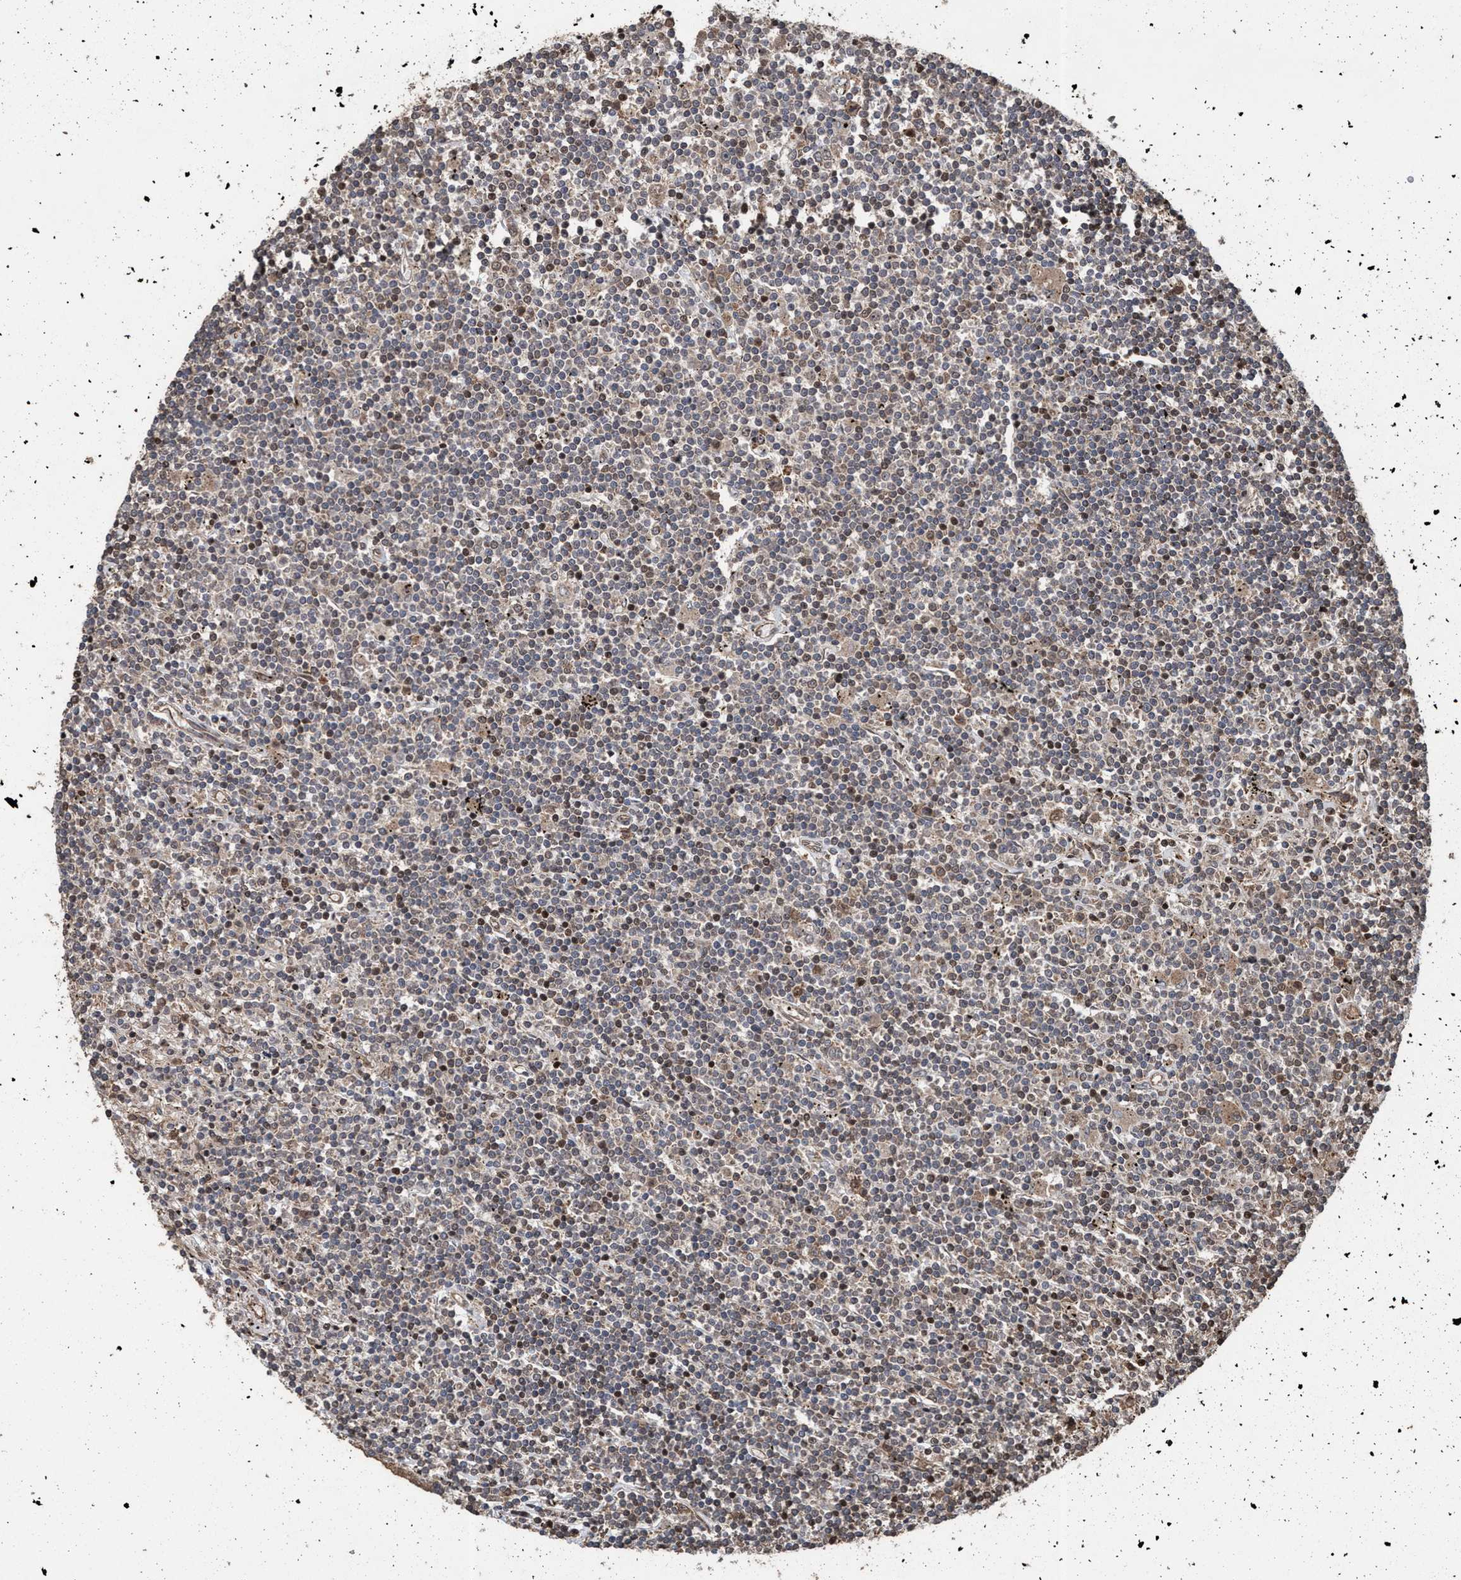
{"staining": {"intensity": "weak", "quantity": "25%-75%", "location": "nuclear"}, "tissue": "lymphoma", "cell_type": "Tumor cells", "image_type": "cancer", "snomed": [{"axis": "morphology", "description": "Malignant lymphoma, non-Hodgkin's type, Low grade"}, {"axis": "topography", "description": "Spleen"}], "caption": "Low-grade malignant lymphoma, non-Hodgkin's type stained with a protein marker shows weak staining in tumor cells.", "gene": "TRPC7", "patient": {"sex": "male", "age": 76}}